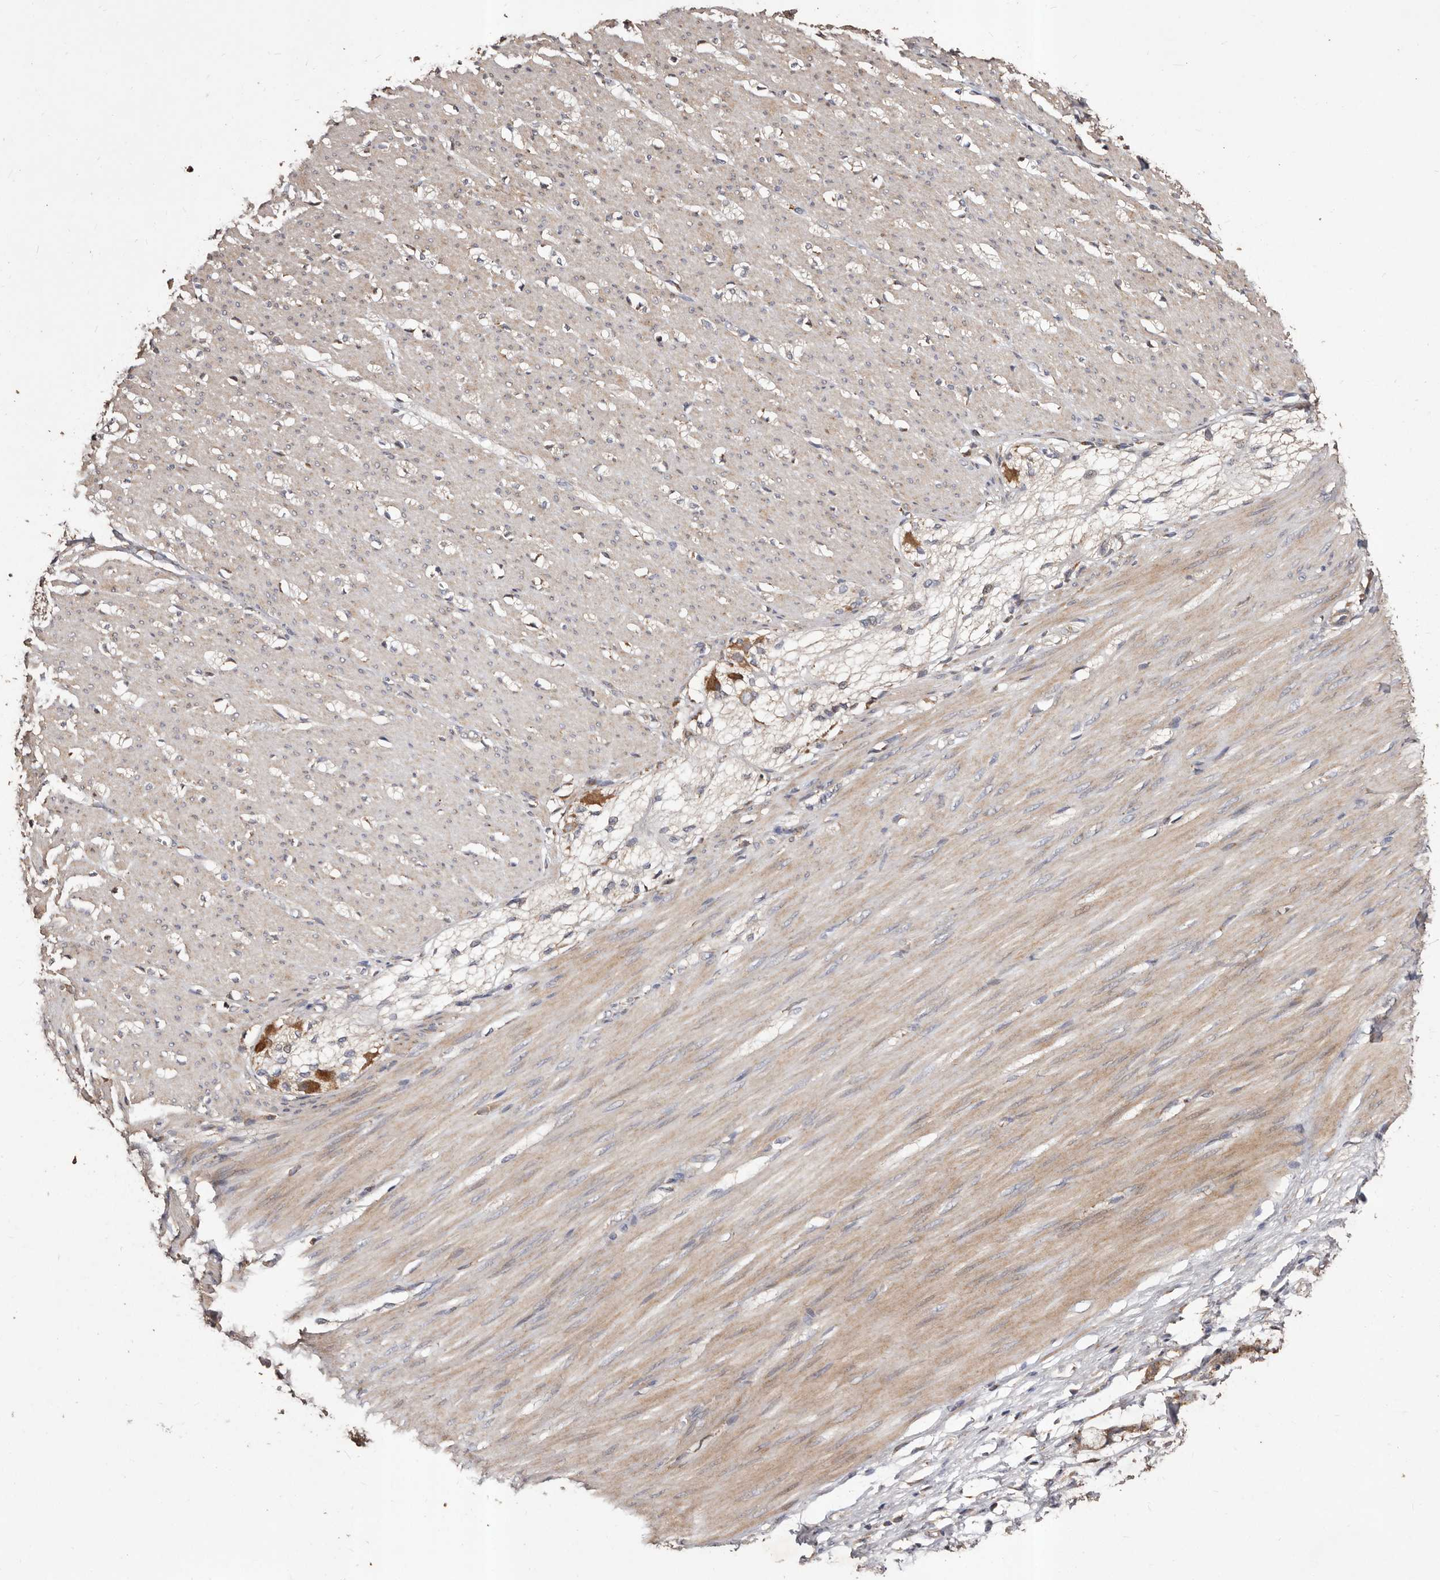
{"staining": {"intensity": "weak", "quantity": "25%-75%", "location": "cytoplasmic/membranous"}, "tissue": "smooth muscle", "cell_type": "Smooth muscle cells", "image_type": "normal", "snomed": [{"axis": "morphology", "description": "Normal tissue, NOS"}, {"axis": "morphology", "description": "Adenocarcinoma, NOS"}, {"axis": "topography", "description": "Colon"}, {"axis": "topography", "description": "Peripheral nerve tissue"}], "caption": "DAB (3,3'-diaminobenzidine) immunohistochemical staining of benign human smooth muscle displays weak cytoplasmic/membranous protein expression in approximately 25%-75% of smooth muscle cells.", "gene": "STEAP2", "patient": {"sex": "male", "age": 14}}